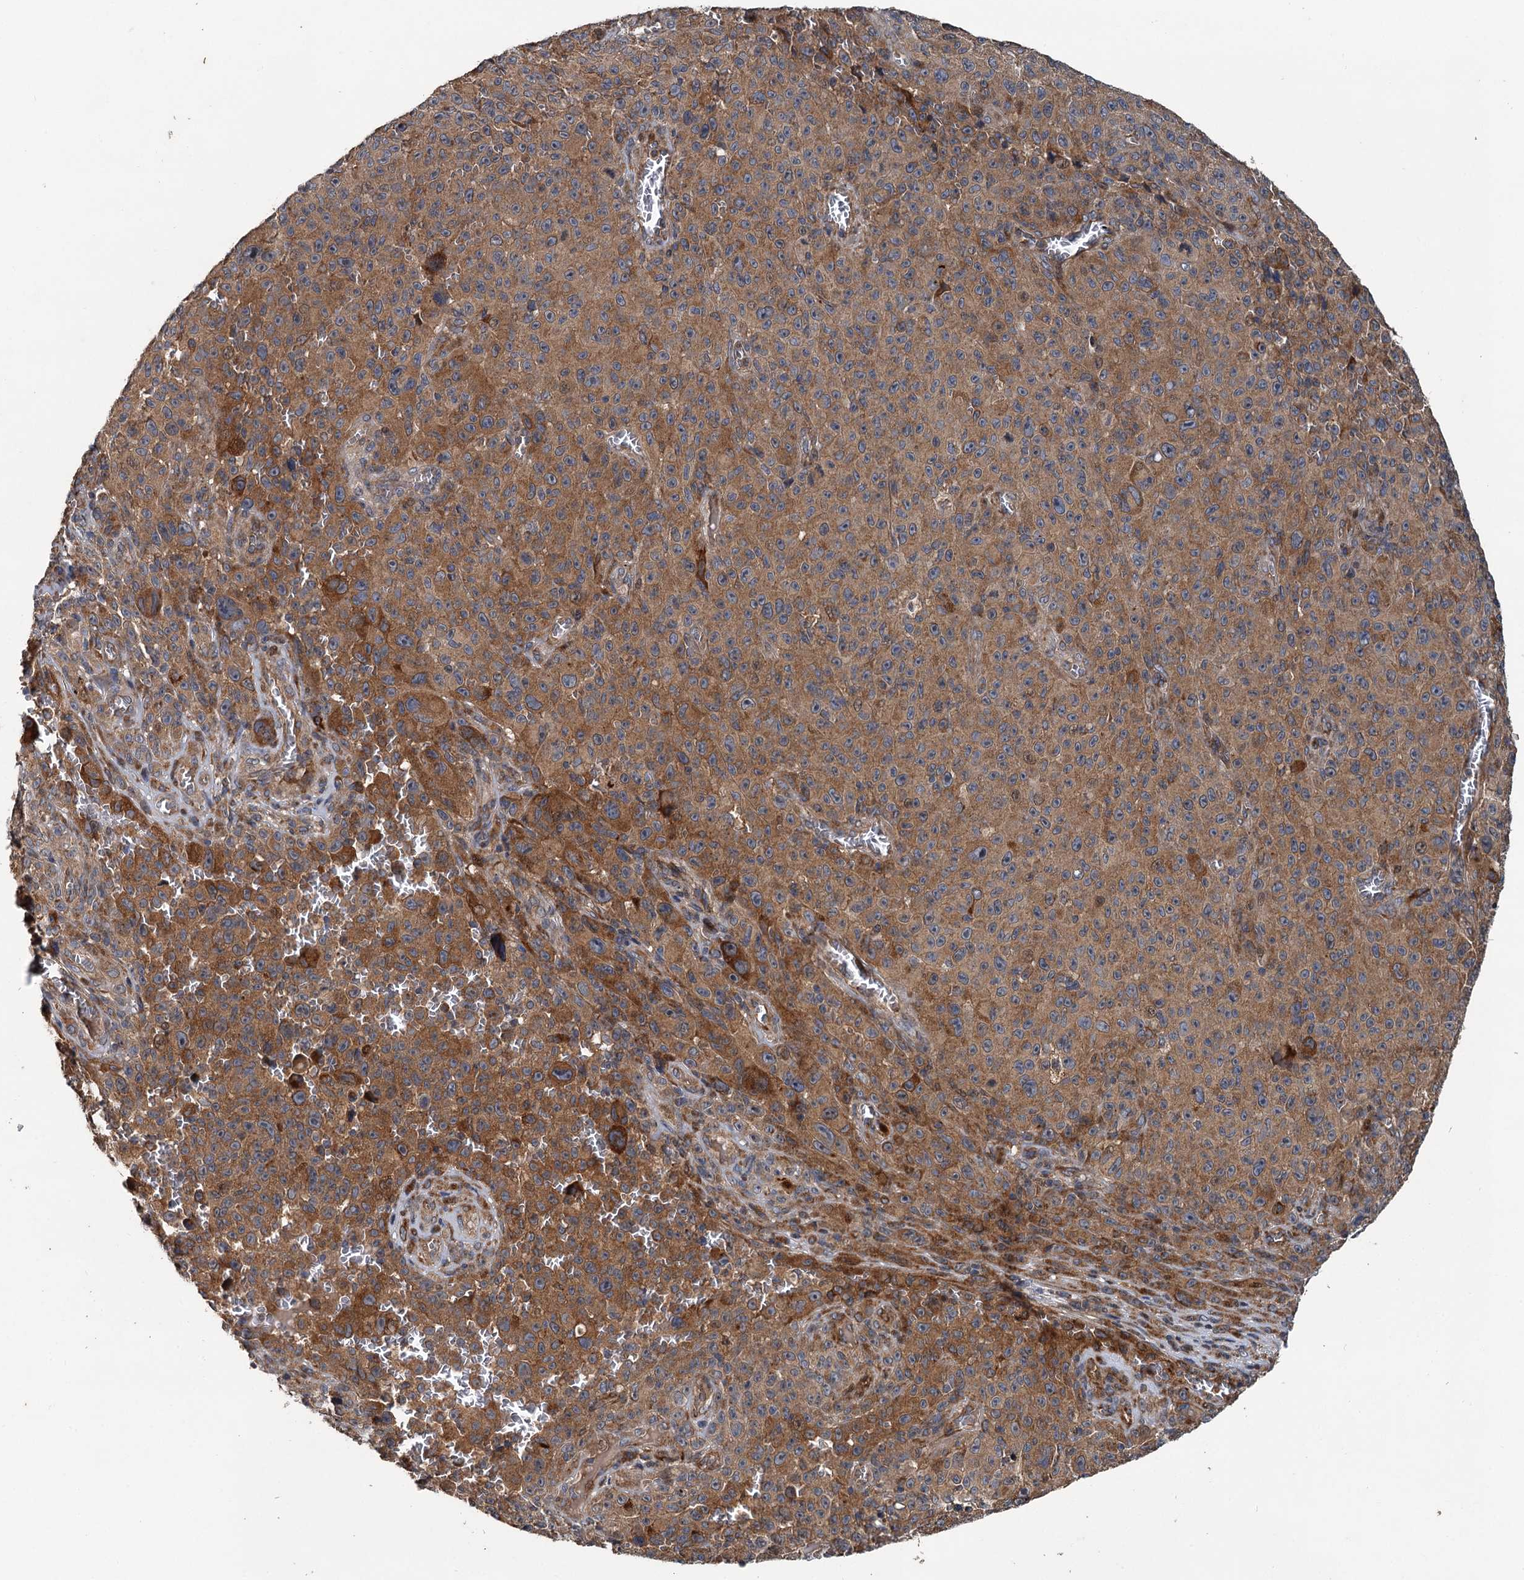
{"staining": {"intensity": "moderate", "quantity": ">75%", "location": "cytoplasmic/membranous"}, "tissue": "melanoma", "cell_type": "Tumor cells", "image_type": "cancer", "snomed": [{"axis": "morphology", "description": "Malignant melanoma, NOS"}, {"axis": "topography", "description": "Skin"}], "caption": "A micrograph of malignant melanoma stained for a protein shows moderate cytoplasmic/membranous brown staining in tumor cells.", "gene": "LRRK2", "patient": {"sex": "female", "age": 82}}